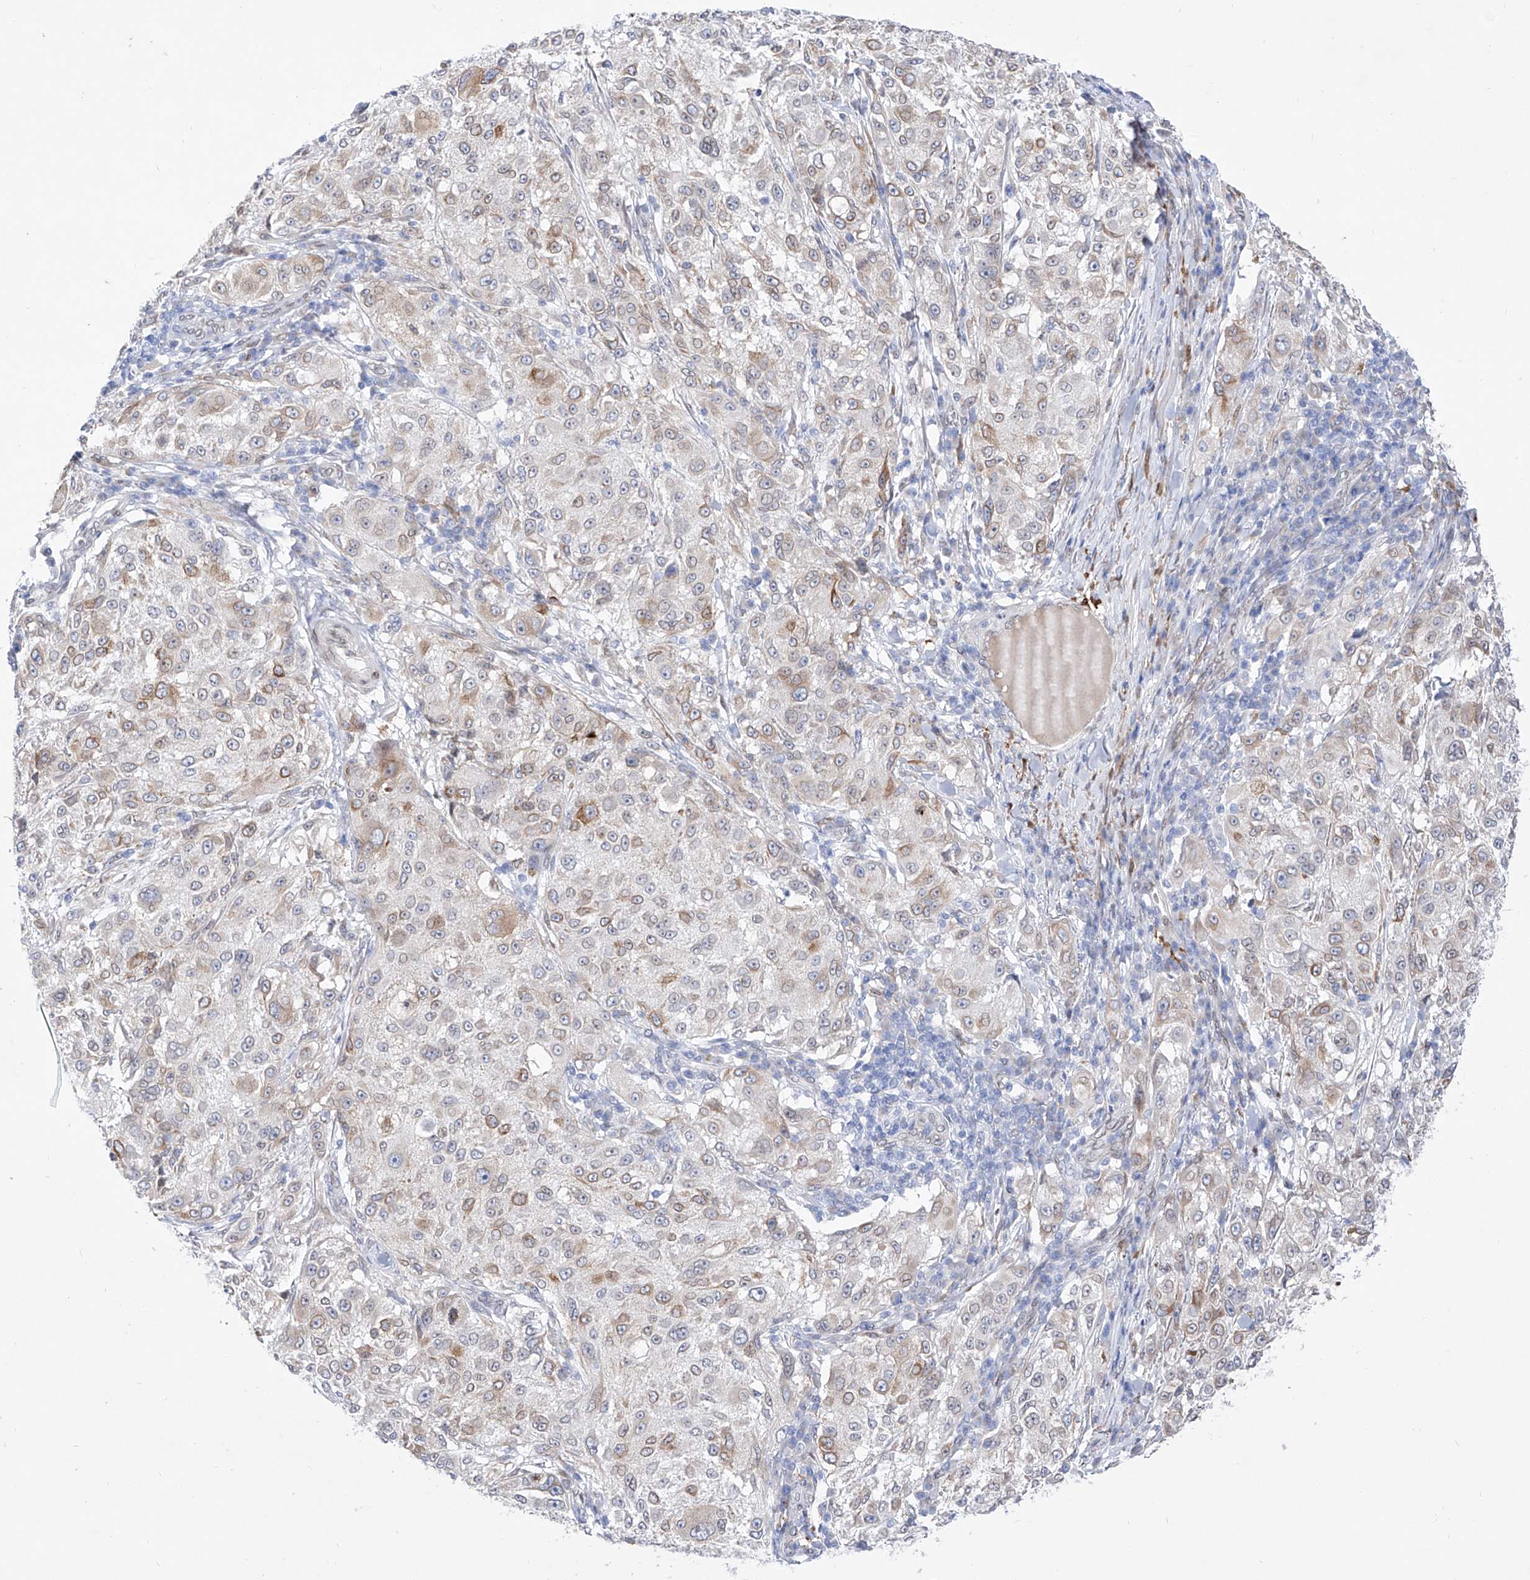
{"staining": {"intensity": "weak", "quantity": "25%-75%", "location": "cytoplasmic/membranous"}, "tissue": "melanoma", "cell_type": "Tumor cells", "image_type": "cancer", "snomed": [{"axis": "morphology", "description": "Necrosis, NOS"}, {"axis": "morphology", "description": "Malignant melanoma, NOS"}, {"axis": "topography", "description": "Skin"}], "caption": "Immunohistochemistry (IHC) photomicrograph of neoplastic tissue: melanoma stained using IHC exhibits low levels of weak protein expression localized specifically in the cytoplasmic/membranous of tumor cells, appearing as a cytoplasmic/membranous brown color.", "gene": "LCLAT1", "patient": {"sex": "female", "age": 87}}